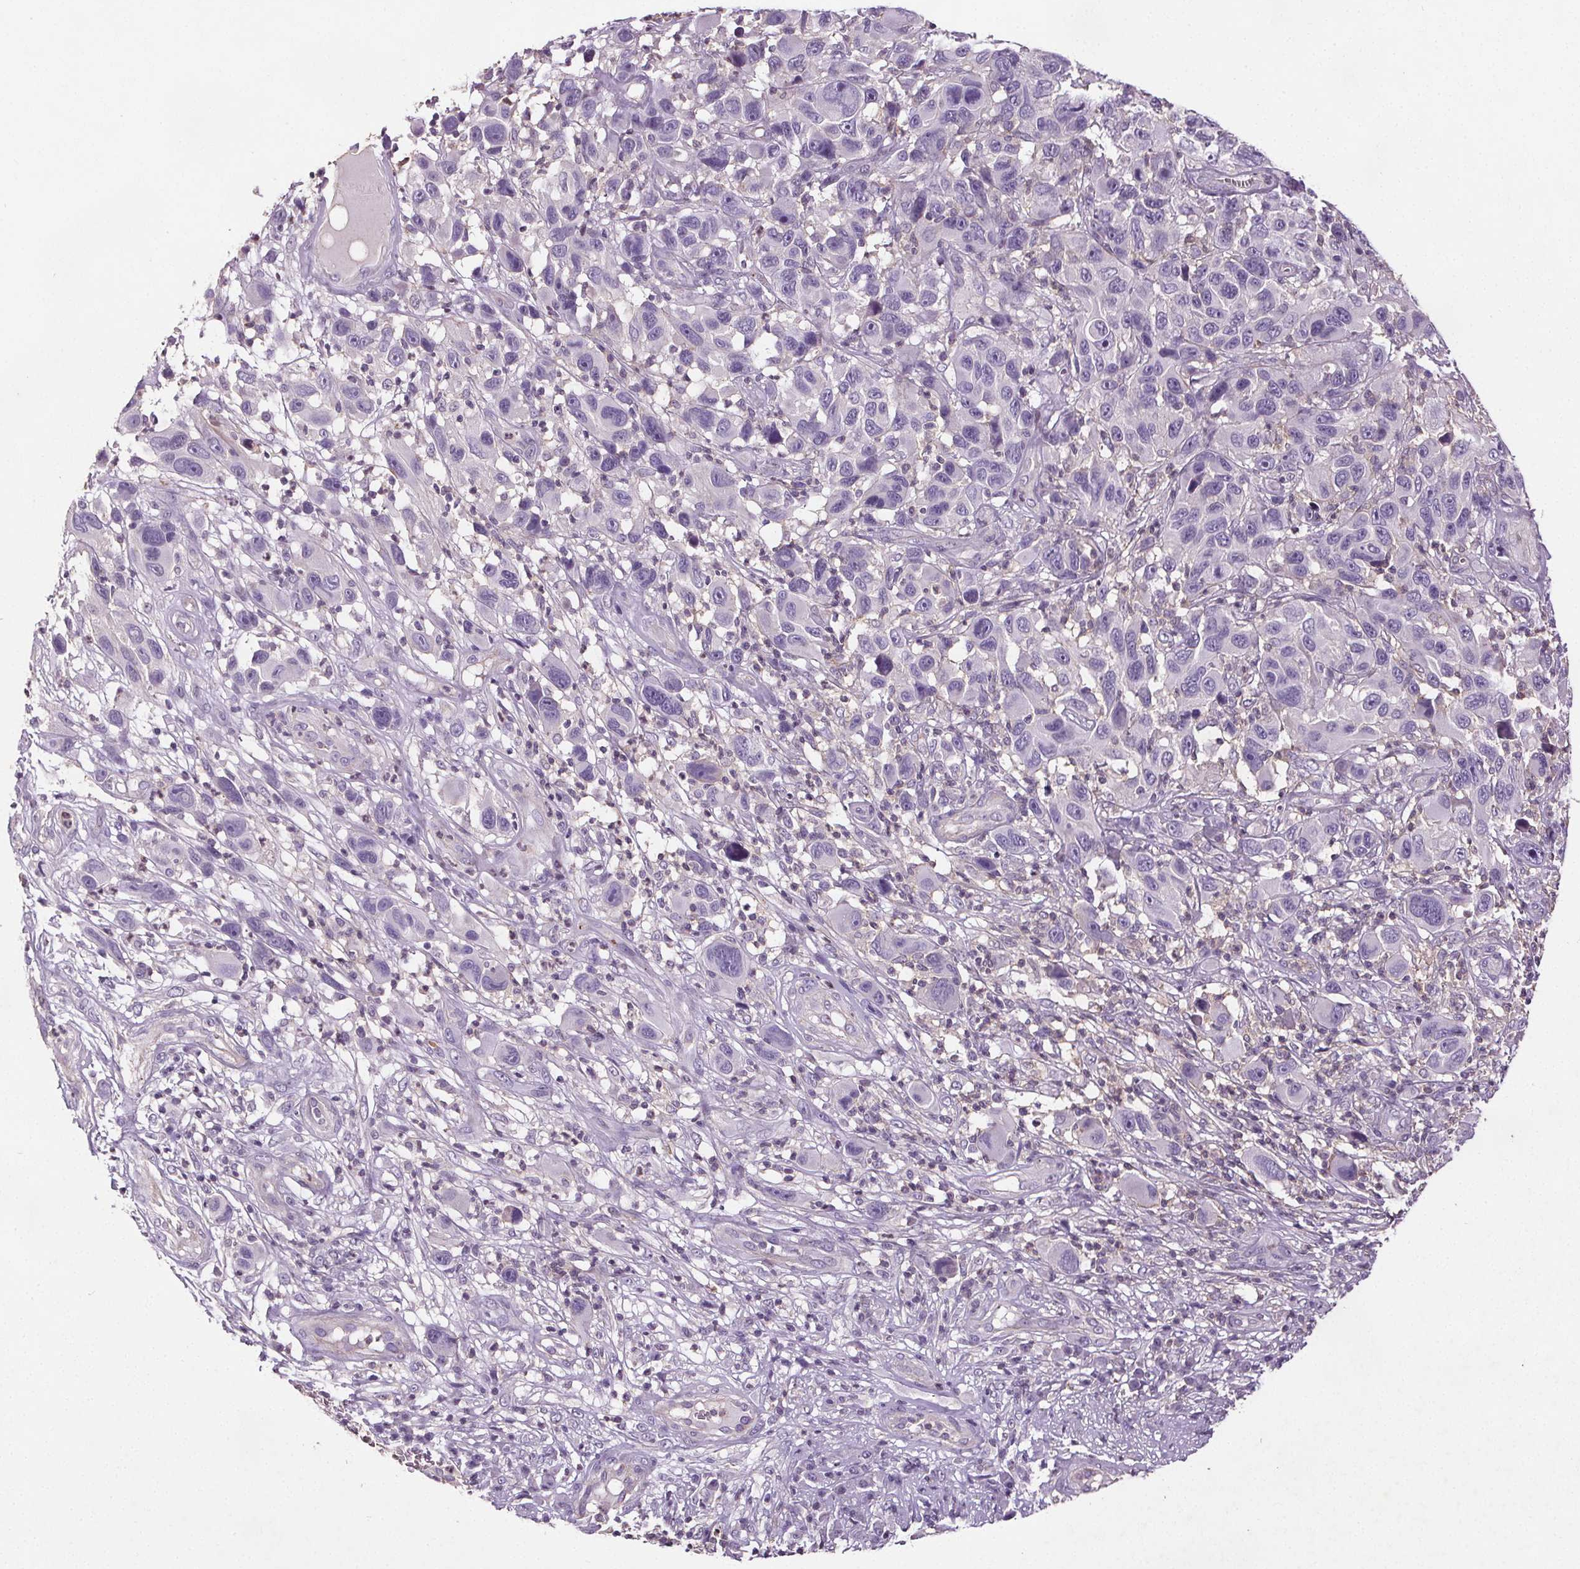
{"staining": {"intensity": "negative", "quantity": "none", "location": "none"}, "tissue": "melanoma", "cell_type": "Tumor cells", "image_type": "cancer", "snomed": [{"axis": "morphology", "description": "Malignant melanoma, NOS"}, {"axis": "topography", "description": "Skin"}], "caption": "Image shows no significant protein positivity in tumor cells of malignant melanoma.", "gene": "C19orf84", "patient": {"sex": "male", "age": 53}}